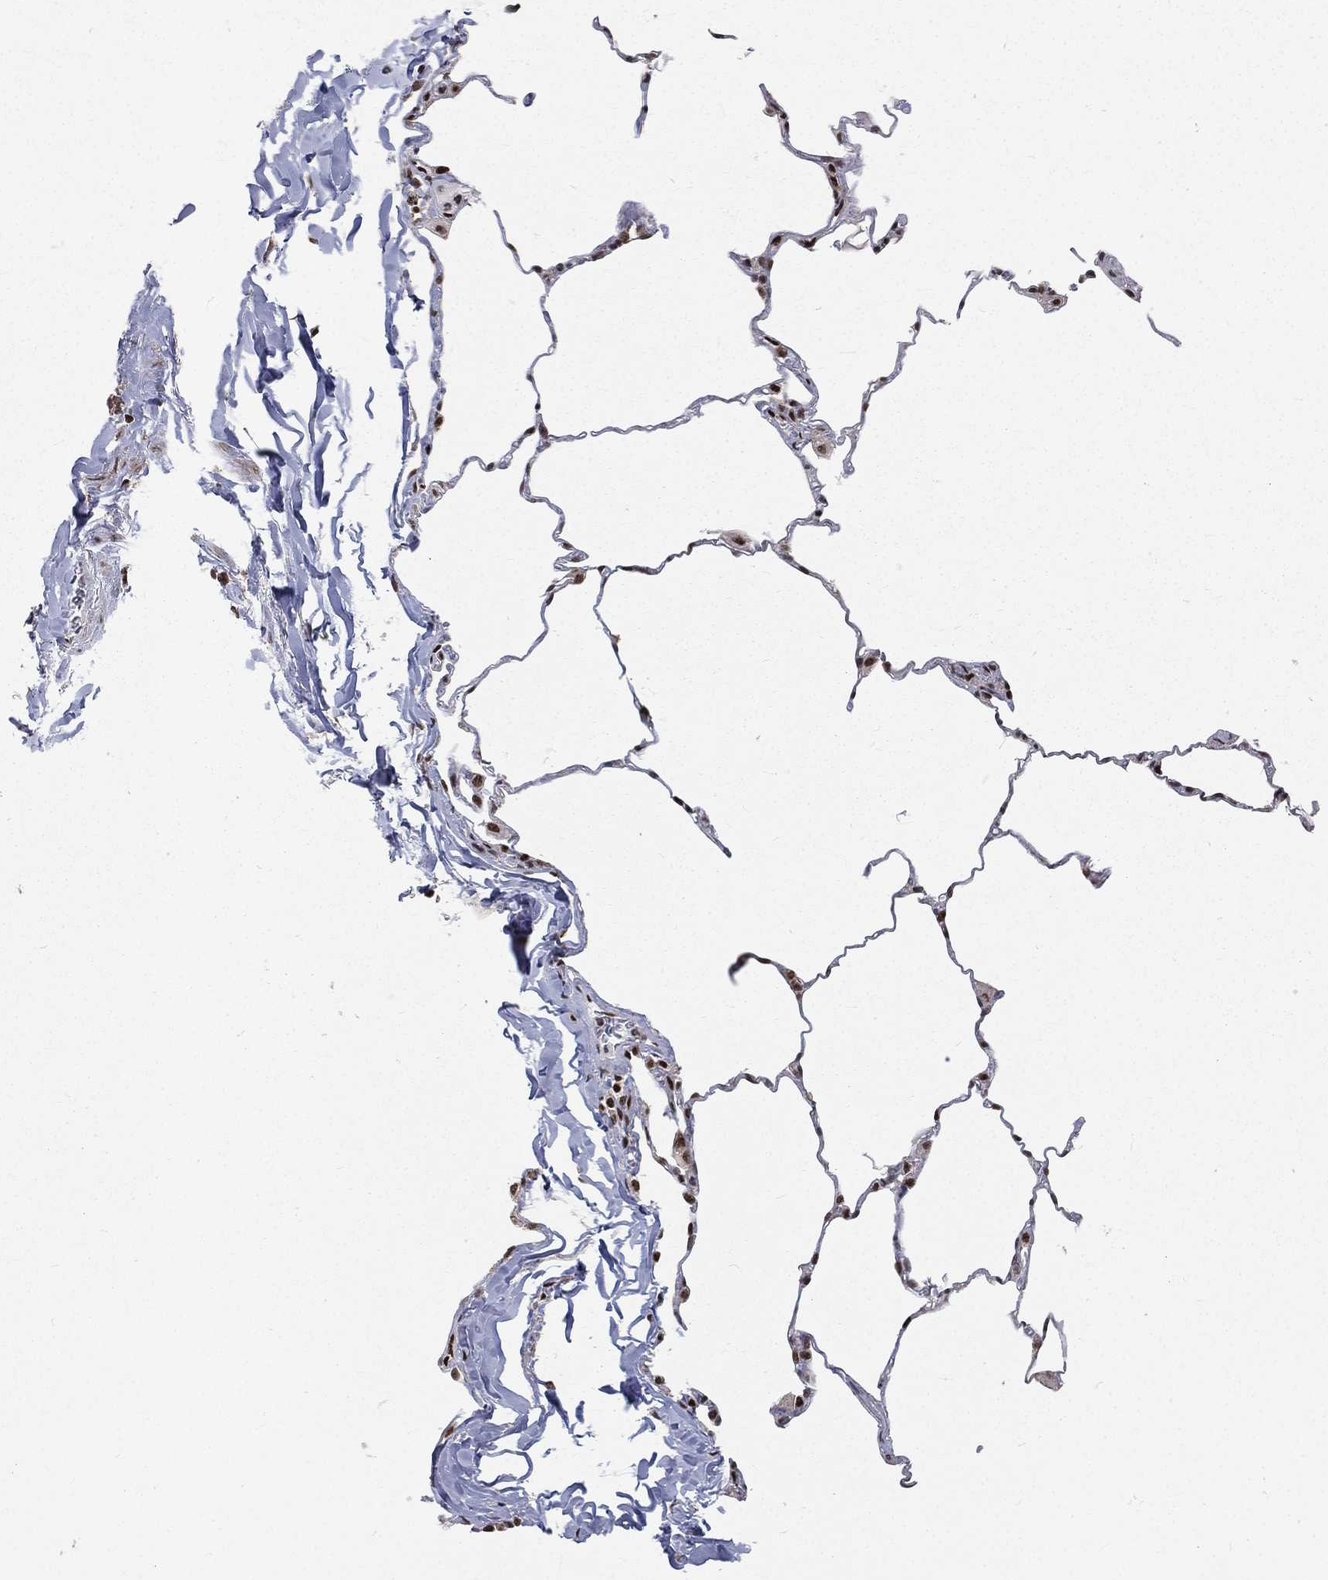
{"staining": {"intensity": "strong", "quantity": ">75%", "location": "nuclear"}, "tissue": "lung", "cell_type": "Alveolar cells", "image_type": "normal", "snomed": [{"axis": "morphology", "description": "Normal tissue, NOS"}, {"axis": "morphology", "description": "Adenocarcinoma, metastatic, NOS"}, {"axis": "topography", "description": "Lung"}], "caption": "Immunohistochemistry of unremarkable lung exhibits high levels of strong nuclear staining in approximately >75% of alveolar cells. Using DAB (3,3'-diaminobenzidine) (brown) and hematoxylin (blue) stains, captured at high magnification using brightfield microscopy.", "gene": "POLB", "patient": {"sex": "male", "age": 45}}